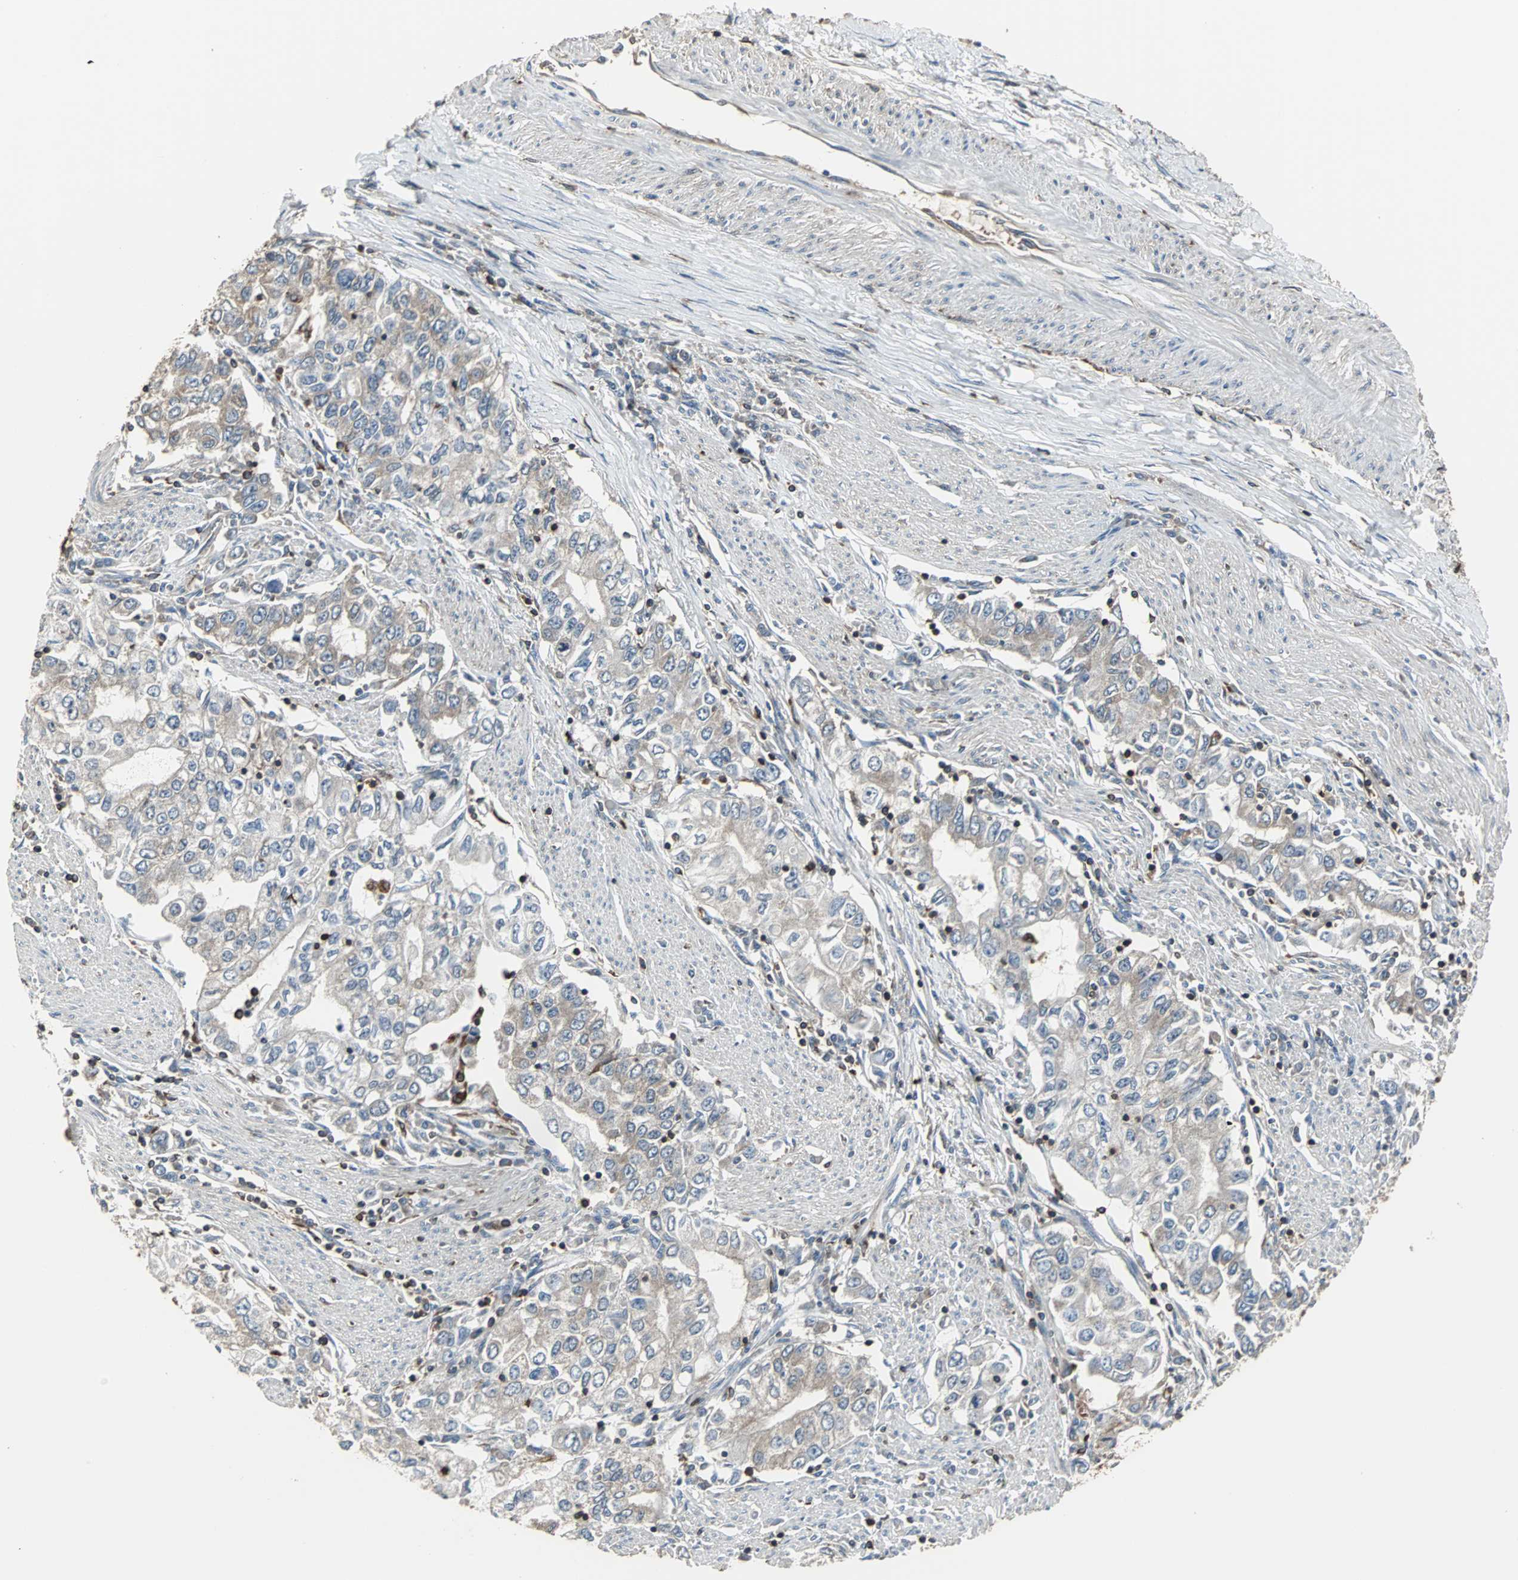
{"staining": {"intensity": "weak", "quantity": "25%-75%", "location": "cytoplasmic/membranous"}, "tissue": "stomach cancer", "cell_type": "Tumor cells", "image_type": "cancer", "snomed": [{"axis": "morphology", "description": "Adenocarcinoma, NOS"}, {"axis": "topography", "description": "Stomach, lower"}], "caption": "Adenocarcinoma (stomach) tissue displays weak cytoplasmic/membranous expression in about 25%-75% of tumor cells, visualized by immunohistochemistry.", "gene": "LRRFIP1", "patient": {"sex": "female", "age": 72}}